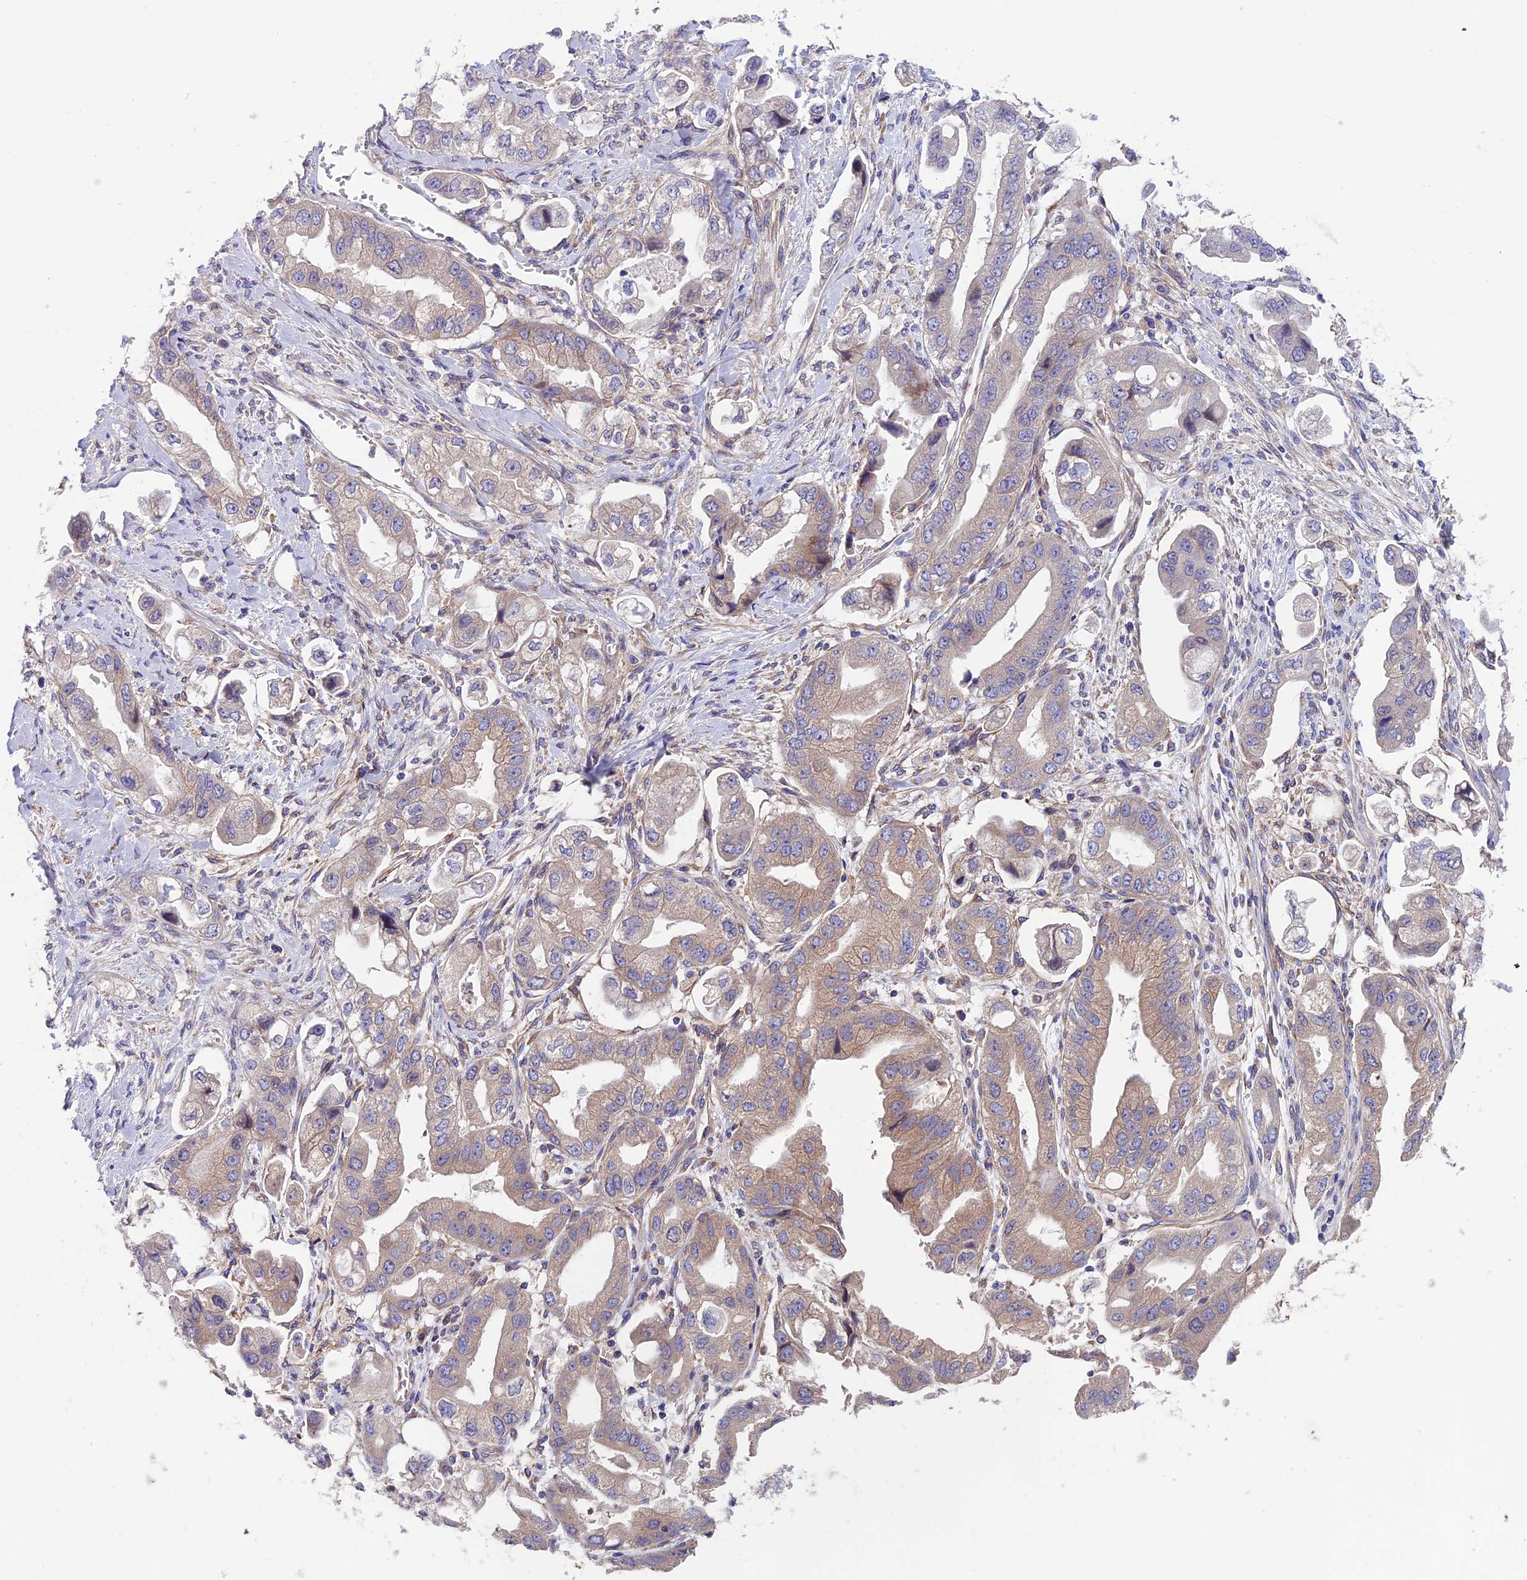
{"staining": {"intensity": "weak", "quantity": "25%-75%", "location": "cytoplasmic/membranous"}, "tissue": "stomach cancer", "cell_type": "Tumor cells", "image_type": "cancer", "snomed": [{"axis": "morphology", "description": "Adenocarcinoma, NOS"}, {"axis": "topography", "description": "Stomach"}], "caption": "Approximately 25%-75% of tumor cells in adenocarcinoma (stomach) display weak cytoplasmic/membranous protein expression as visualized by brown immunohistochemical staining.", "gene": "VPS16", "patient": {"sex": "male", "age": 62}}